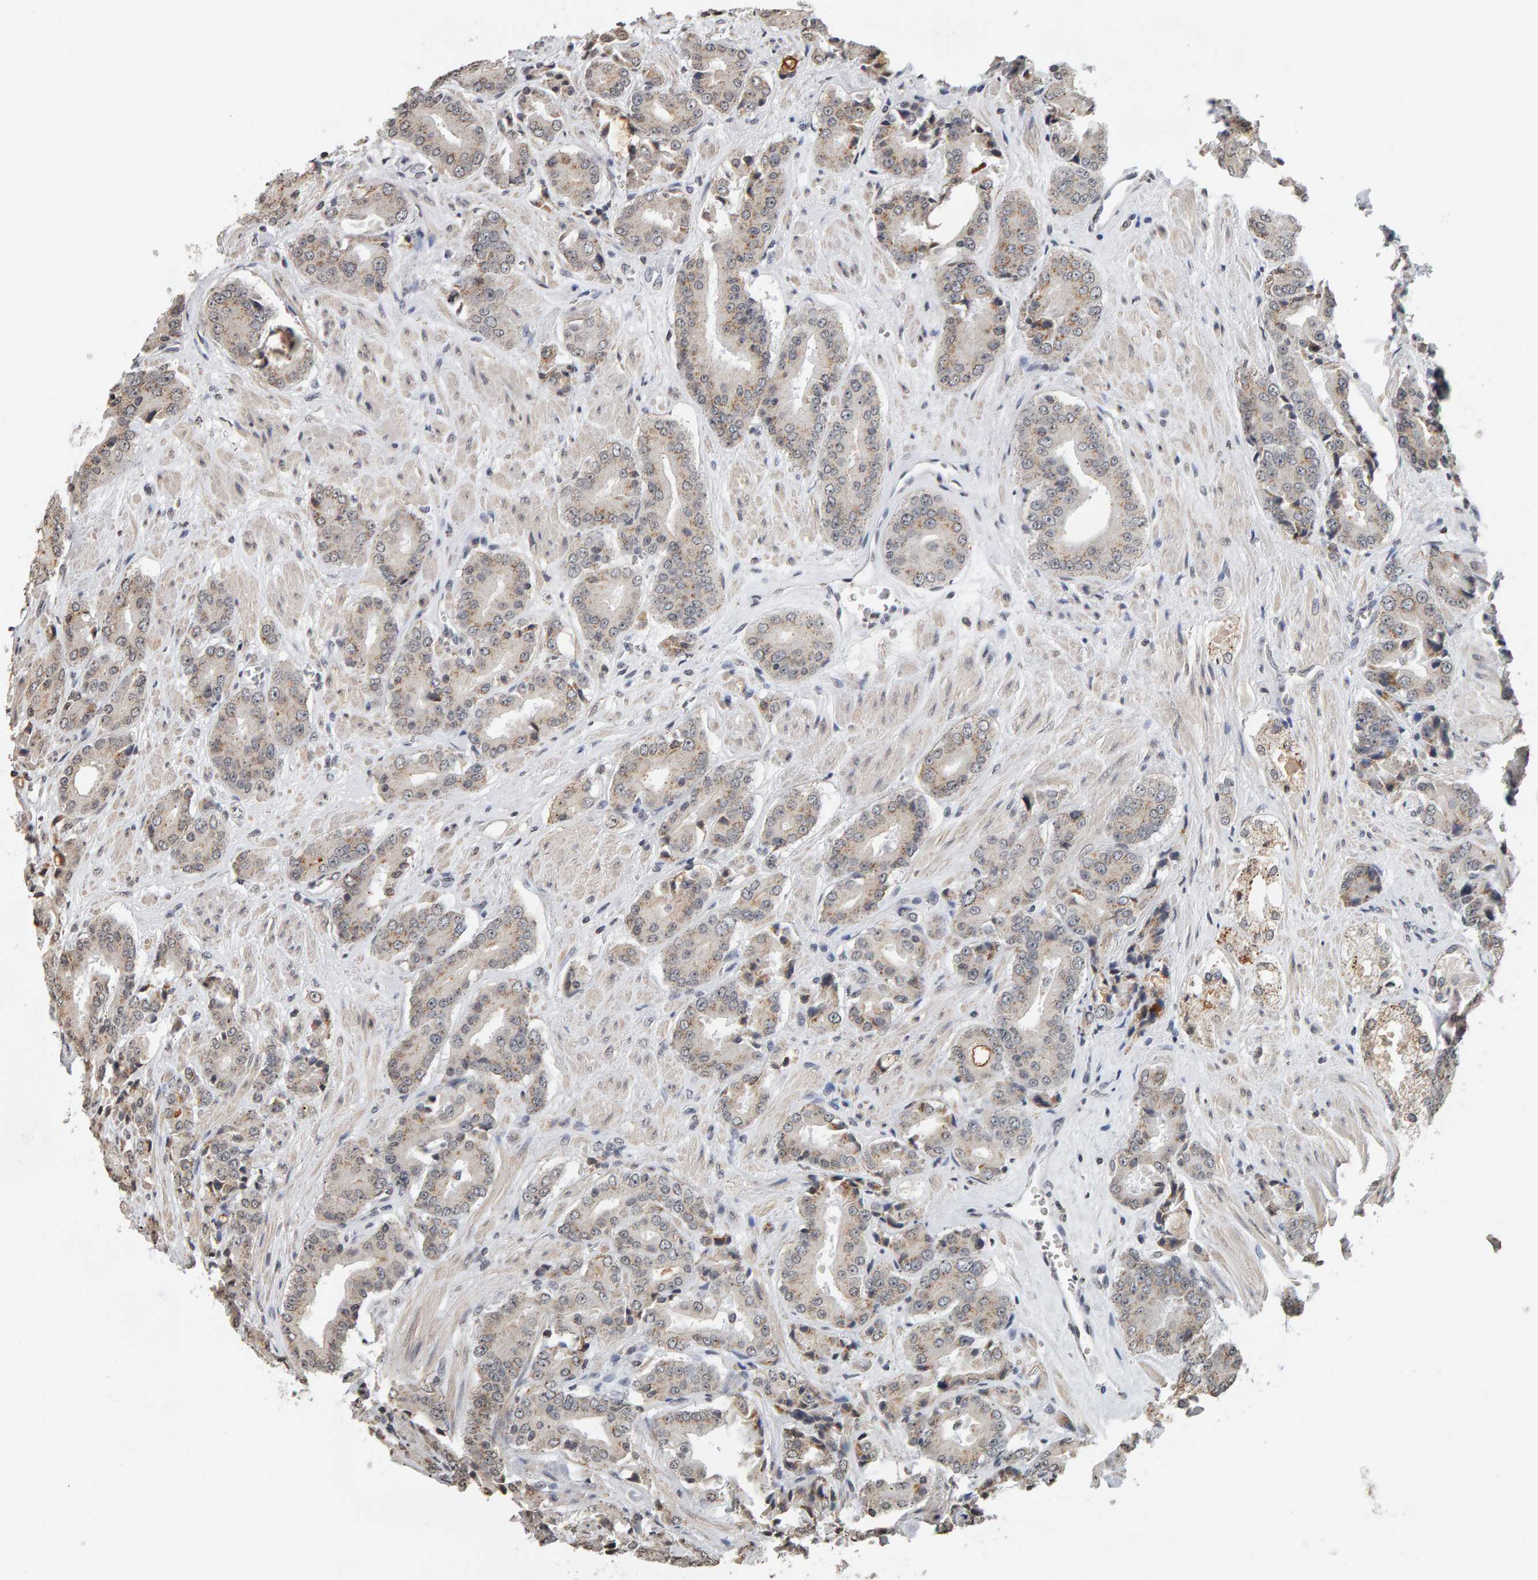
{"staining": {"intensity": "weak", "quantity": "25%-75%", "location": "cytoplasmic/membranous"}, "tissue": "prostate cancer", "cell_type": "Tumor cells", "image_type": "cancer", "snomed": [{"axis": "morphology", "description": "Adenocarcinoma, High grade"}, {"axis": "topography", "description": "Prostate"}], "caption": "Immunohistochemical staining of human prostate cancer displays low levels of weak cytoplasmic/membranous staining in approximately 25%-75% of tumor cells. Ihc stains the protein in brown and the nuclei are stained blue.", "gene": "AFF4", "patient": {"sex": "male", "age": 71}}